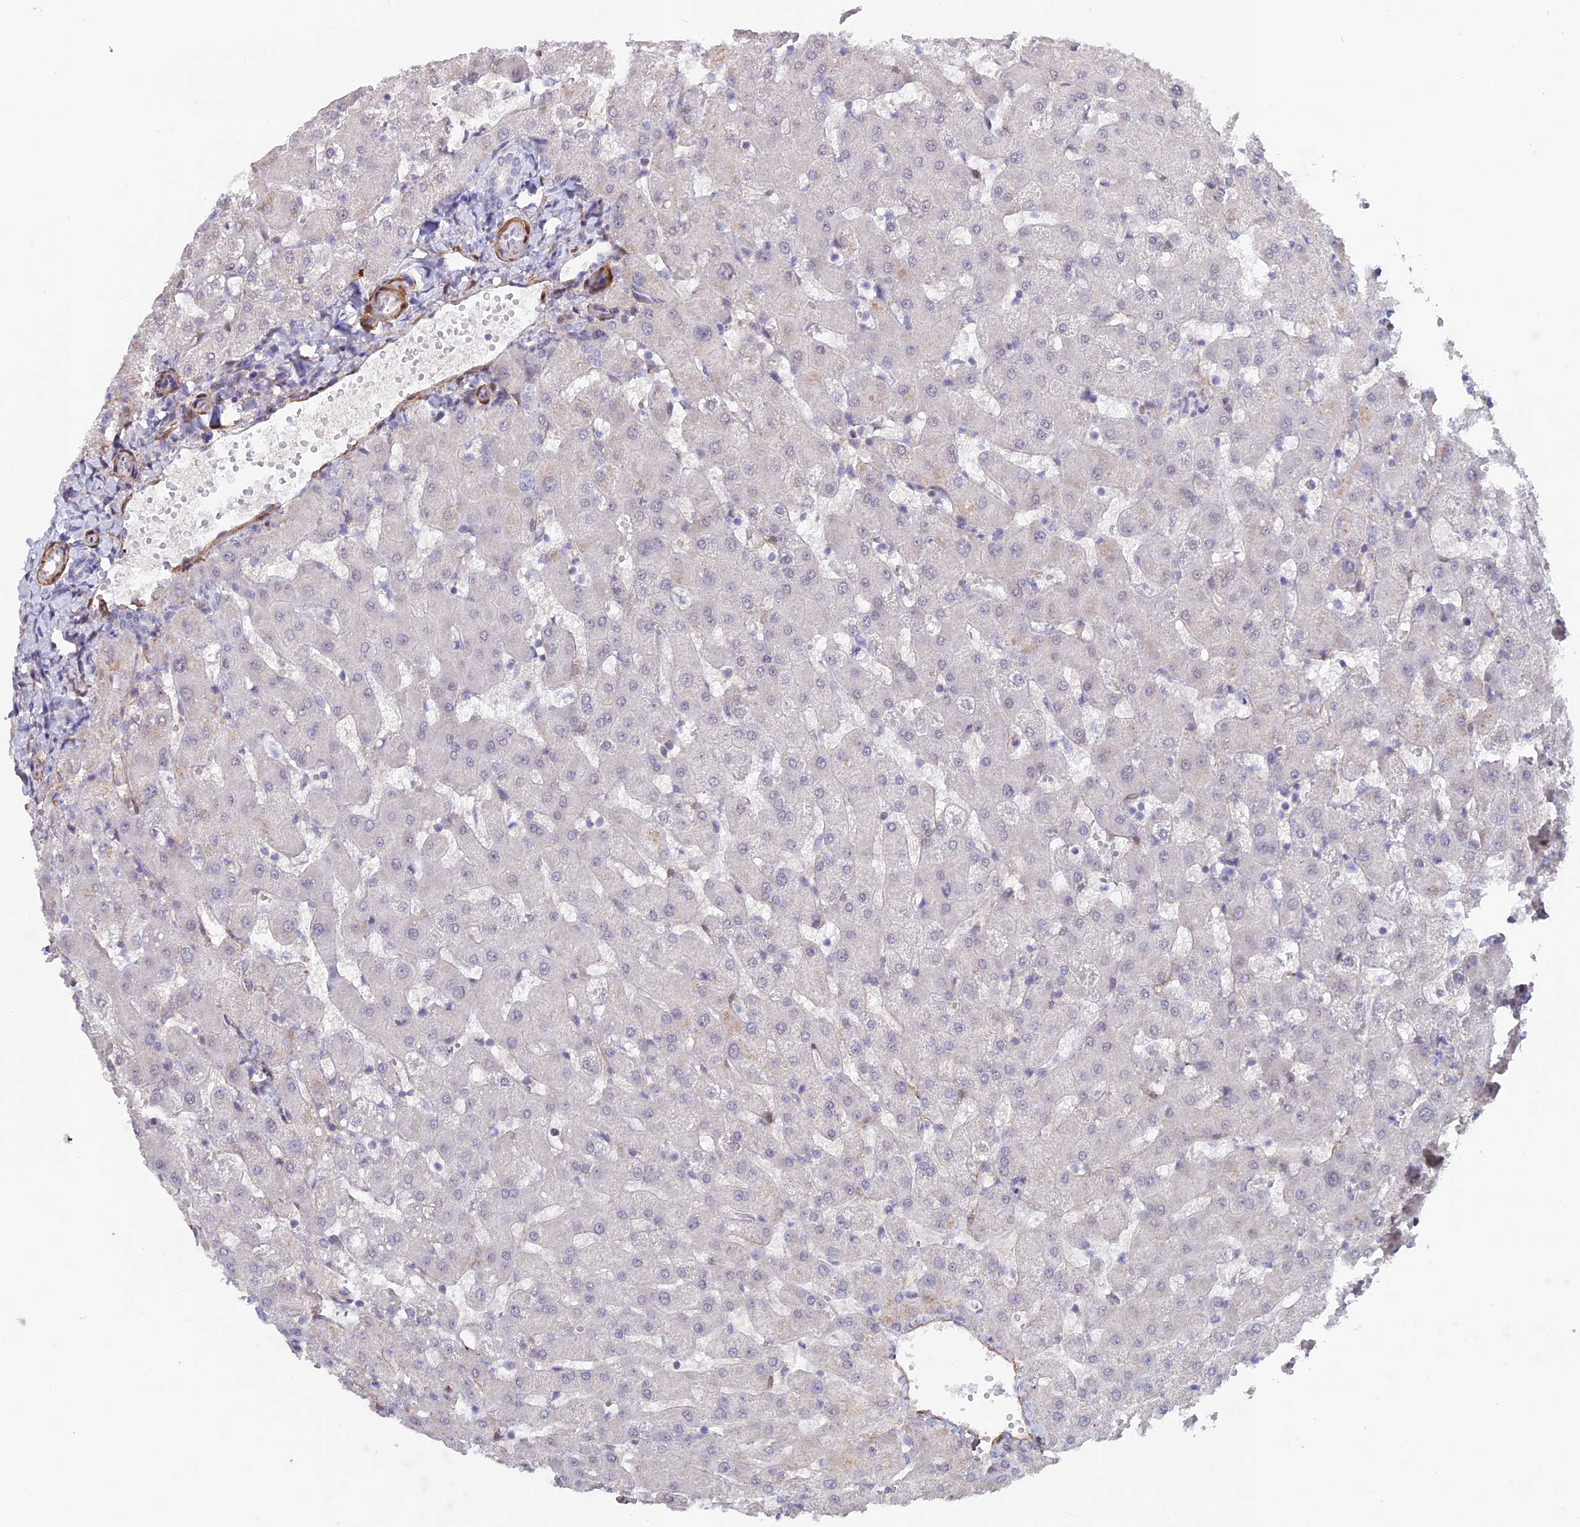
{"staining": {"intensity": "negative", "quantity": "none", "location": "none"}, "tissue": "liver", "cell_type": "Cholangiocytes", "image_type": "normal", "snomed": [{"axis": "morphology", "description": "Normal tissue, NOS"}, {"axis": "topography", "description": "Liver"}], "caption": "Immunohistochemistry (IHC) micrograph of unremarkable human liver stained for a protein (brown), which exhibits no expression in cholangiocytes. Nuclei are stained in blue.", "gene": "CCDC154", "patient": {"sex": "female", "age": 63}}